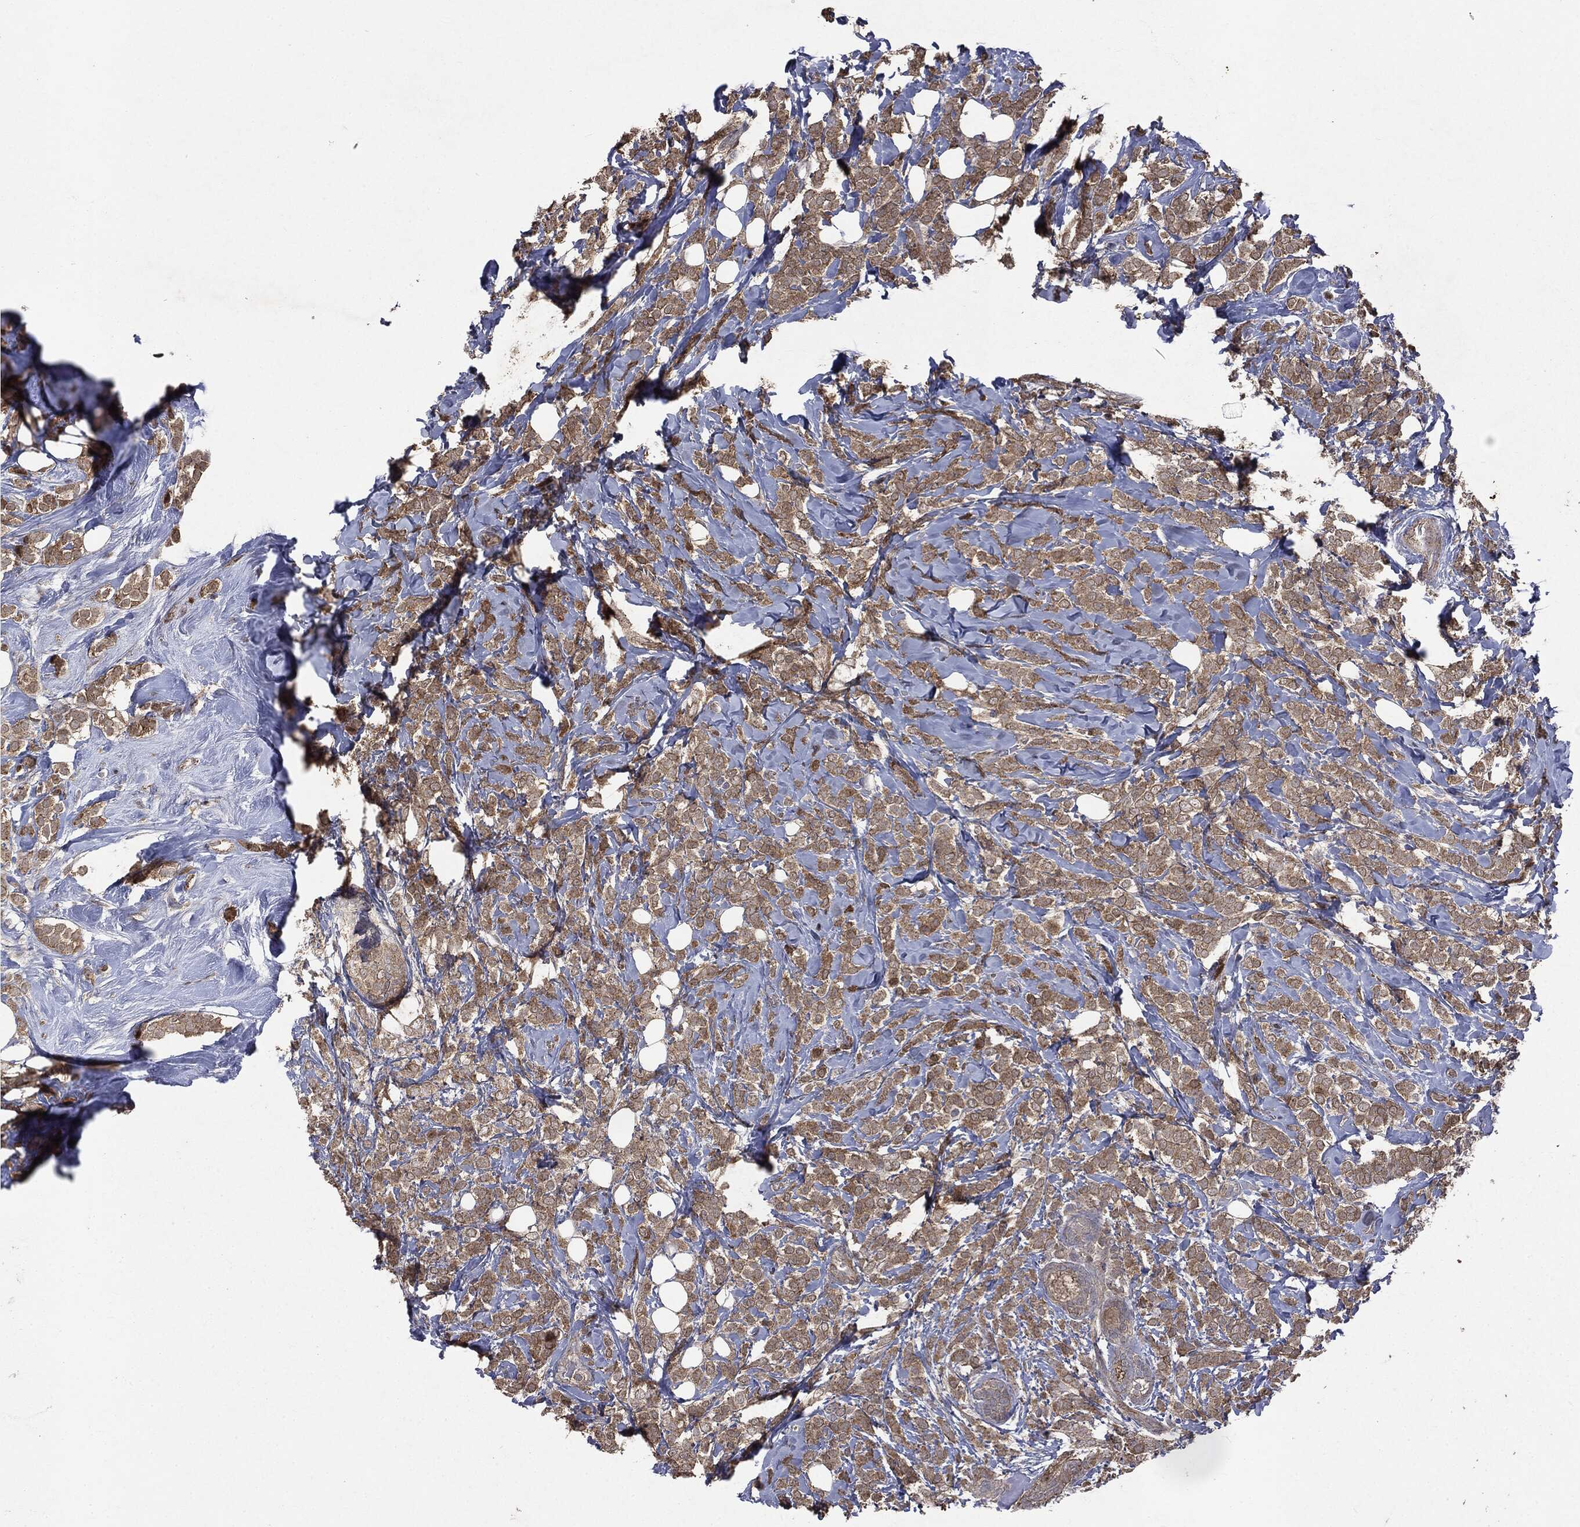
{"staining": {"intensity": "weak", "quantity": ">75%", "location": "cytoplasmic/membranous"}, "tissue": "breast cancer", "cell_type": "Tumor cells", "image_type": "cancer", "snomed": [{"axis": "morphology", "description": "Lobular carcinoma"}, {"axis": "topography", "description": "Breast"}], "caption": "Immunohistochemistry of human breast cancer (lobular carcinoma) demonstrates low levels of weak cytoplasmic/membranous positivity in approximately >75% of tumor cells.", "gene": "PTEN", "patient": {"sex": "female", "age": 49}}